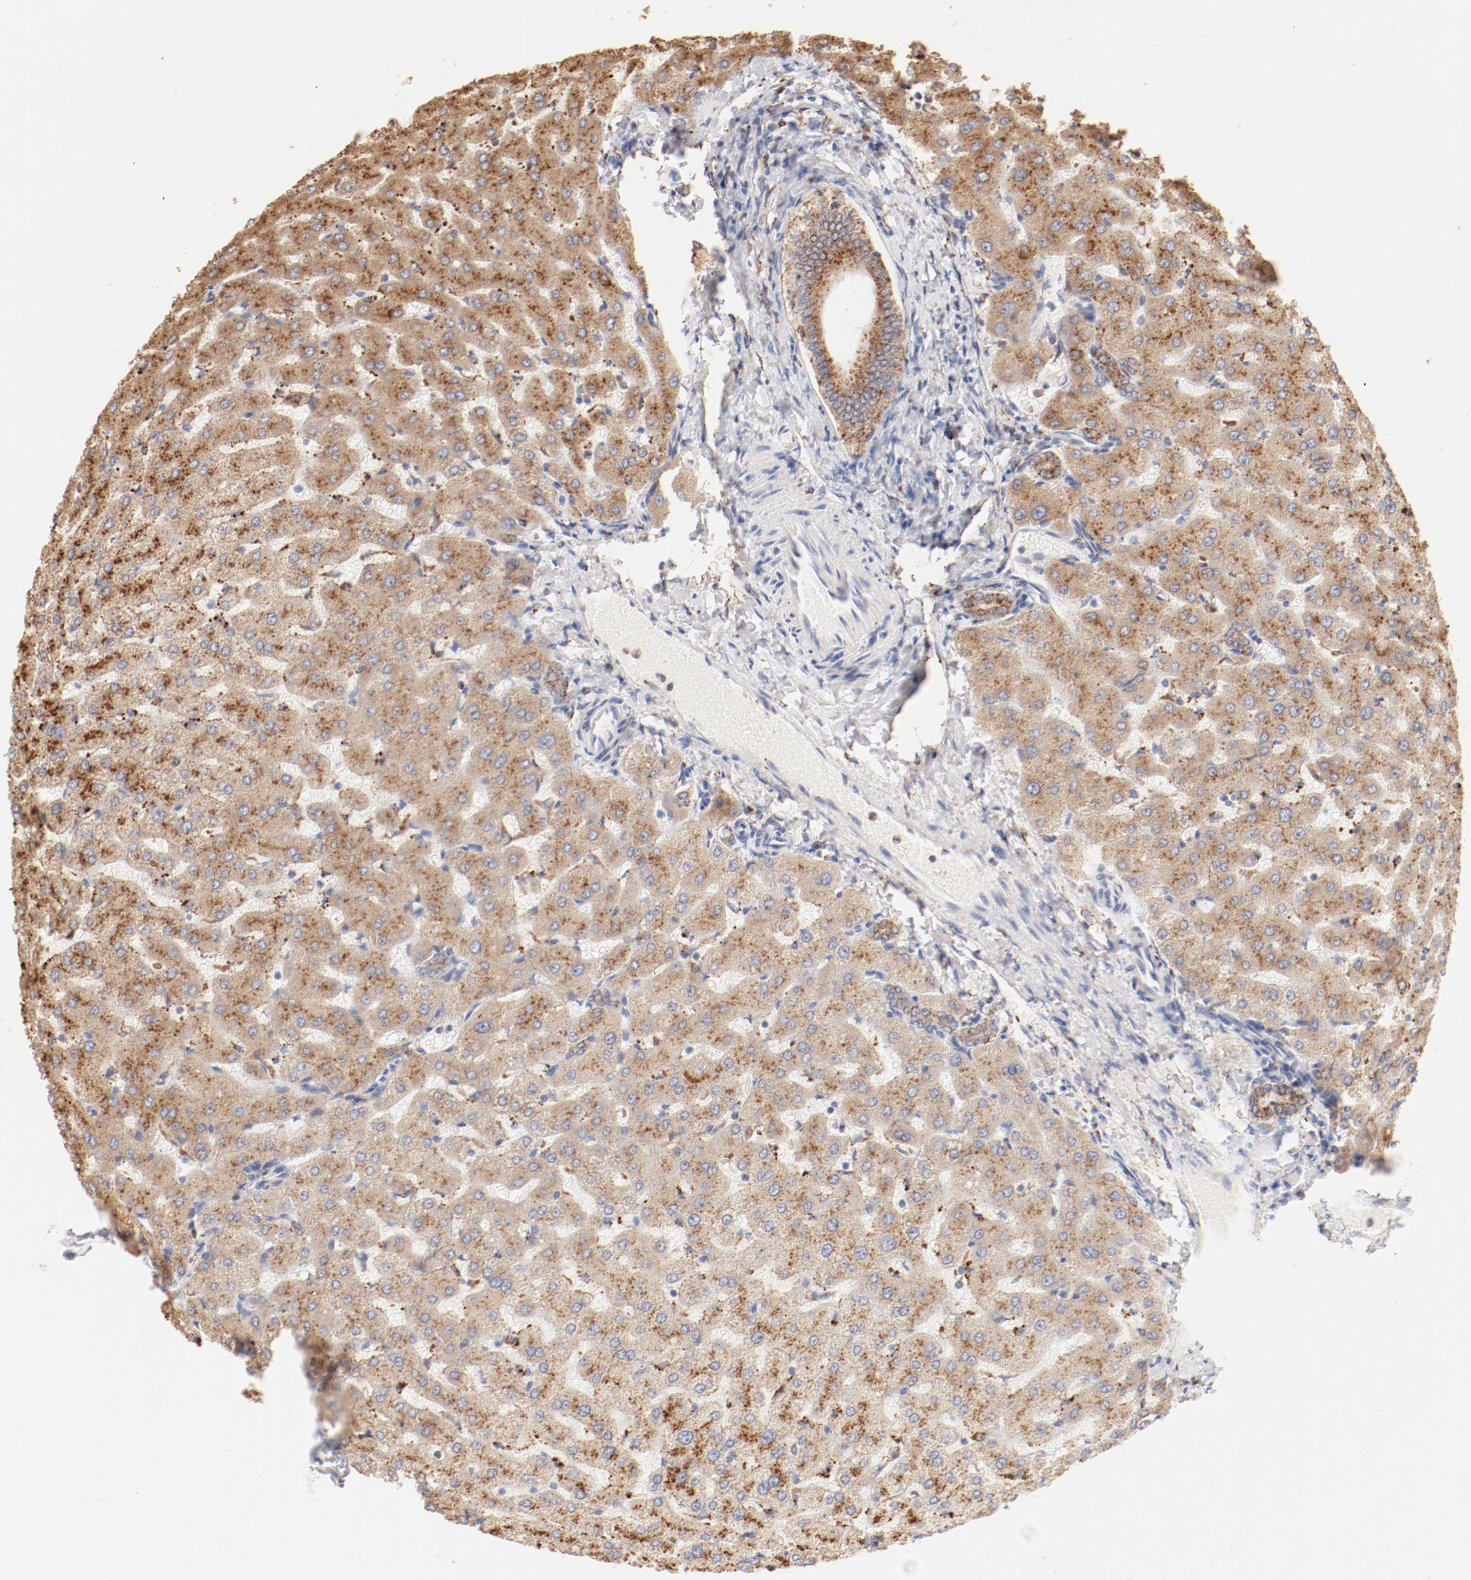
{"staining": {"intensity": "weak", "quantity": ">75%", "location": "cytoplasmic/membranous"}, "tissue": "liver", "cell_type": "Cholangiocytes", "image_type": "normal", "snomed": [{"axis": "morphology", "description": "Normal tissue, NOS"}, {"axis": "morphology", "description": "Fibrosis, NOS"}, {"axis": "topography", "description": "Liver"}], "caption": "Approximately >75% of cholangiocytes in normal human liver show weak cytoplasmic/membranous protein expression as visualized by brown immunohistochemical staining.", "gene": "CTSH", "patient": {"sex": "female", "age": 29}}